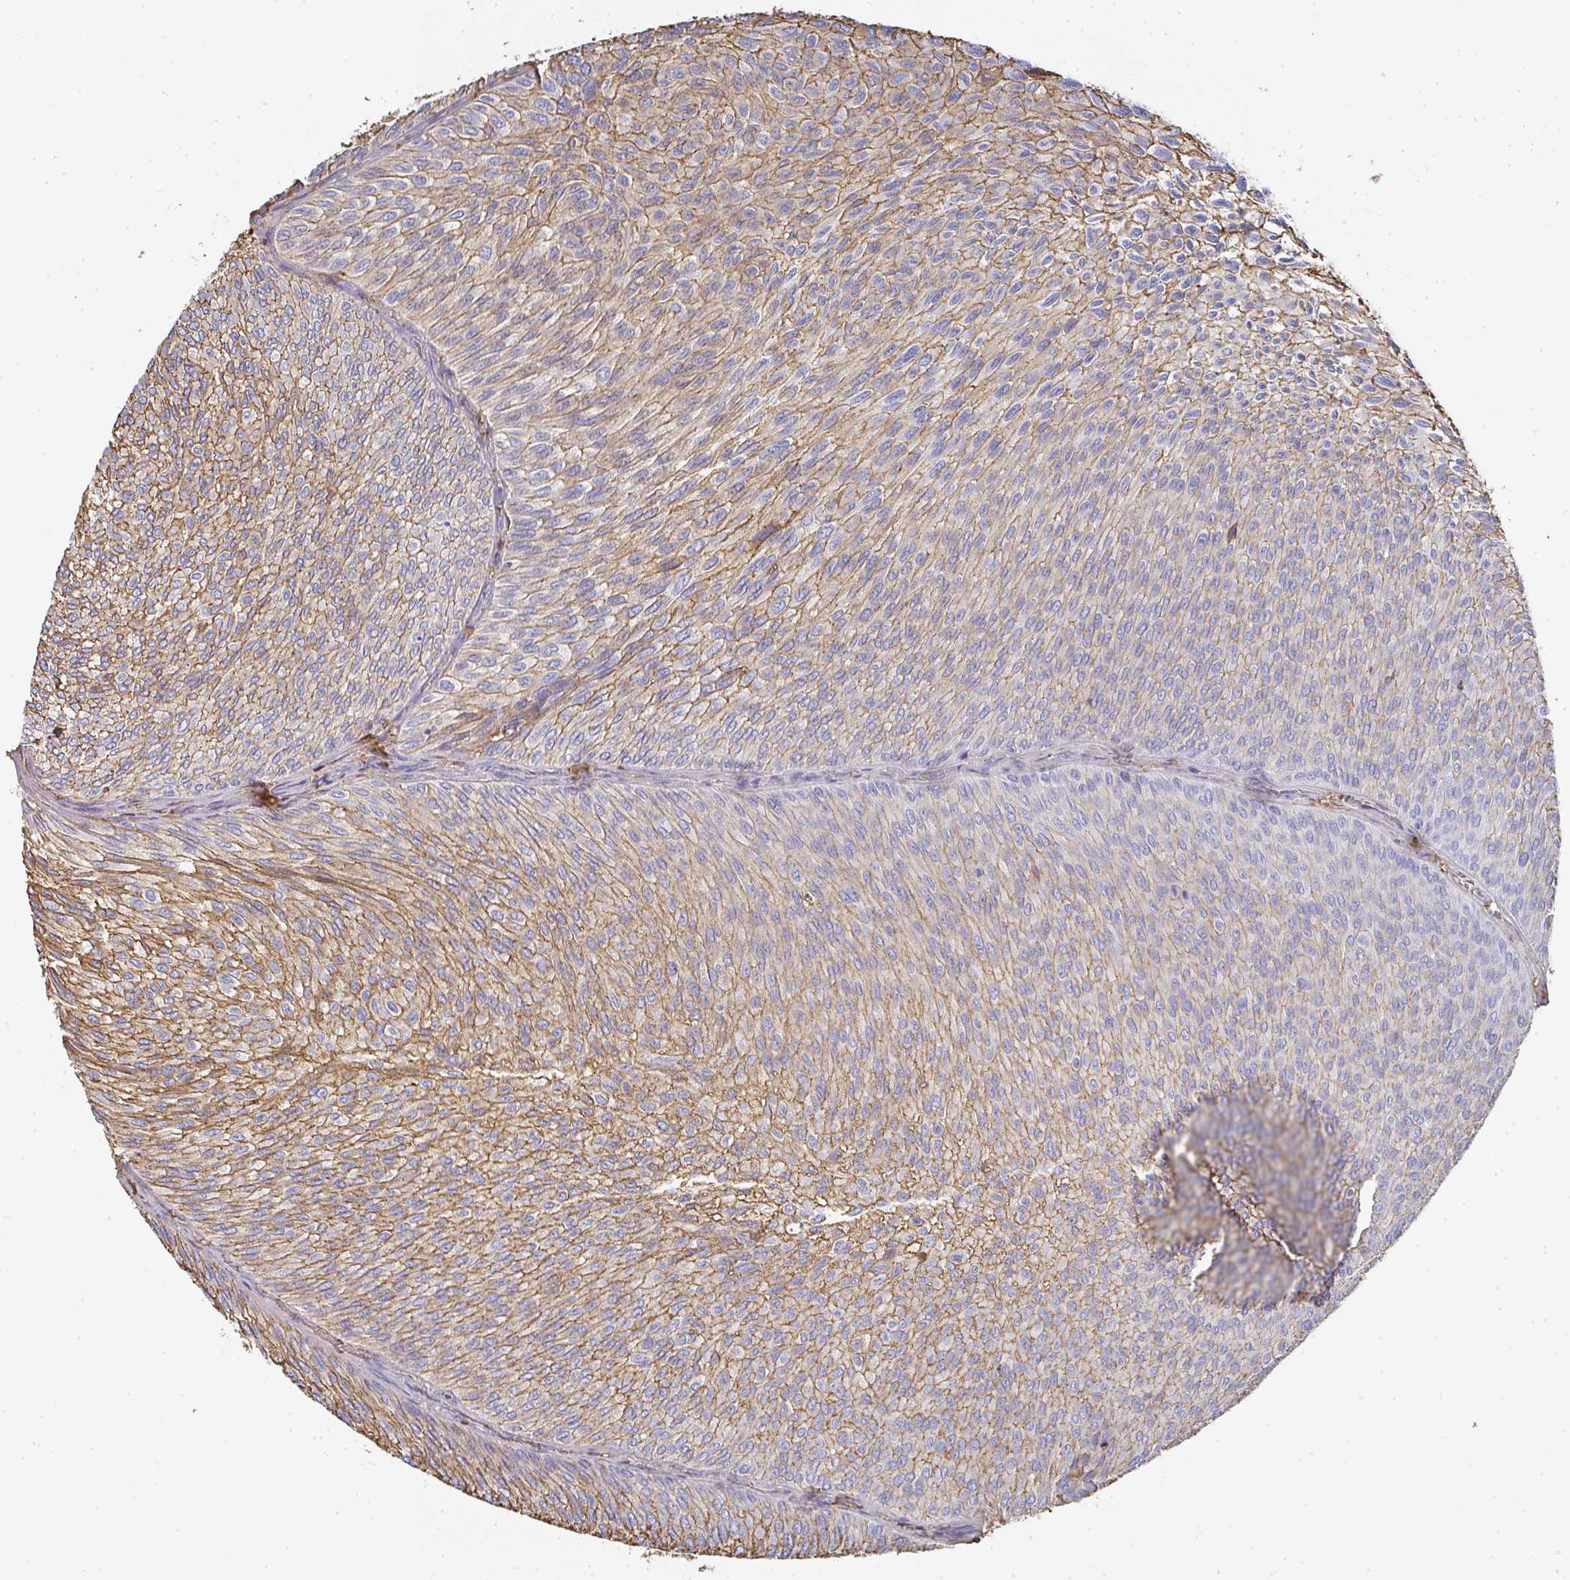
{"staining": {"intensity": "moderate", "quantity": "25%-75%", "location": "cytoplasmic/membranous"}, "tissue": "urothelial cancer", "cell_type": "Tumor cells", "image_type": "cancer", "snomed": [{"axis": "morphology", "description": "Urothelial carcinoma, Low grade"}, {"axis": "topography", "description": "Urinary bladder"}], "caption": "The immunohistochemical stain labels moderate cytoplasmic/membranous positivity in tumor cells of low-grade urothelial carcinoma tissue. (DAB IHC with brightfield microscopy, high magnification).", "gene": "ALB", "patient": {"sex": "male", "age": 91}}